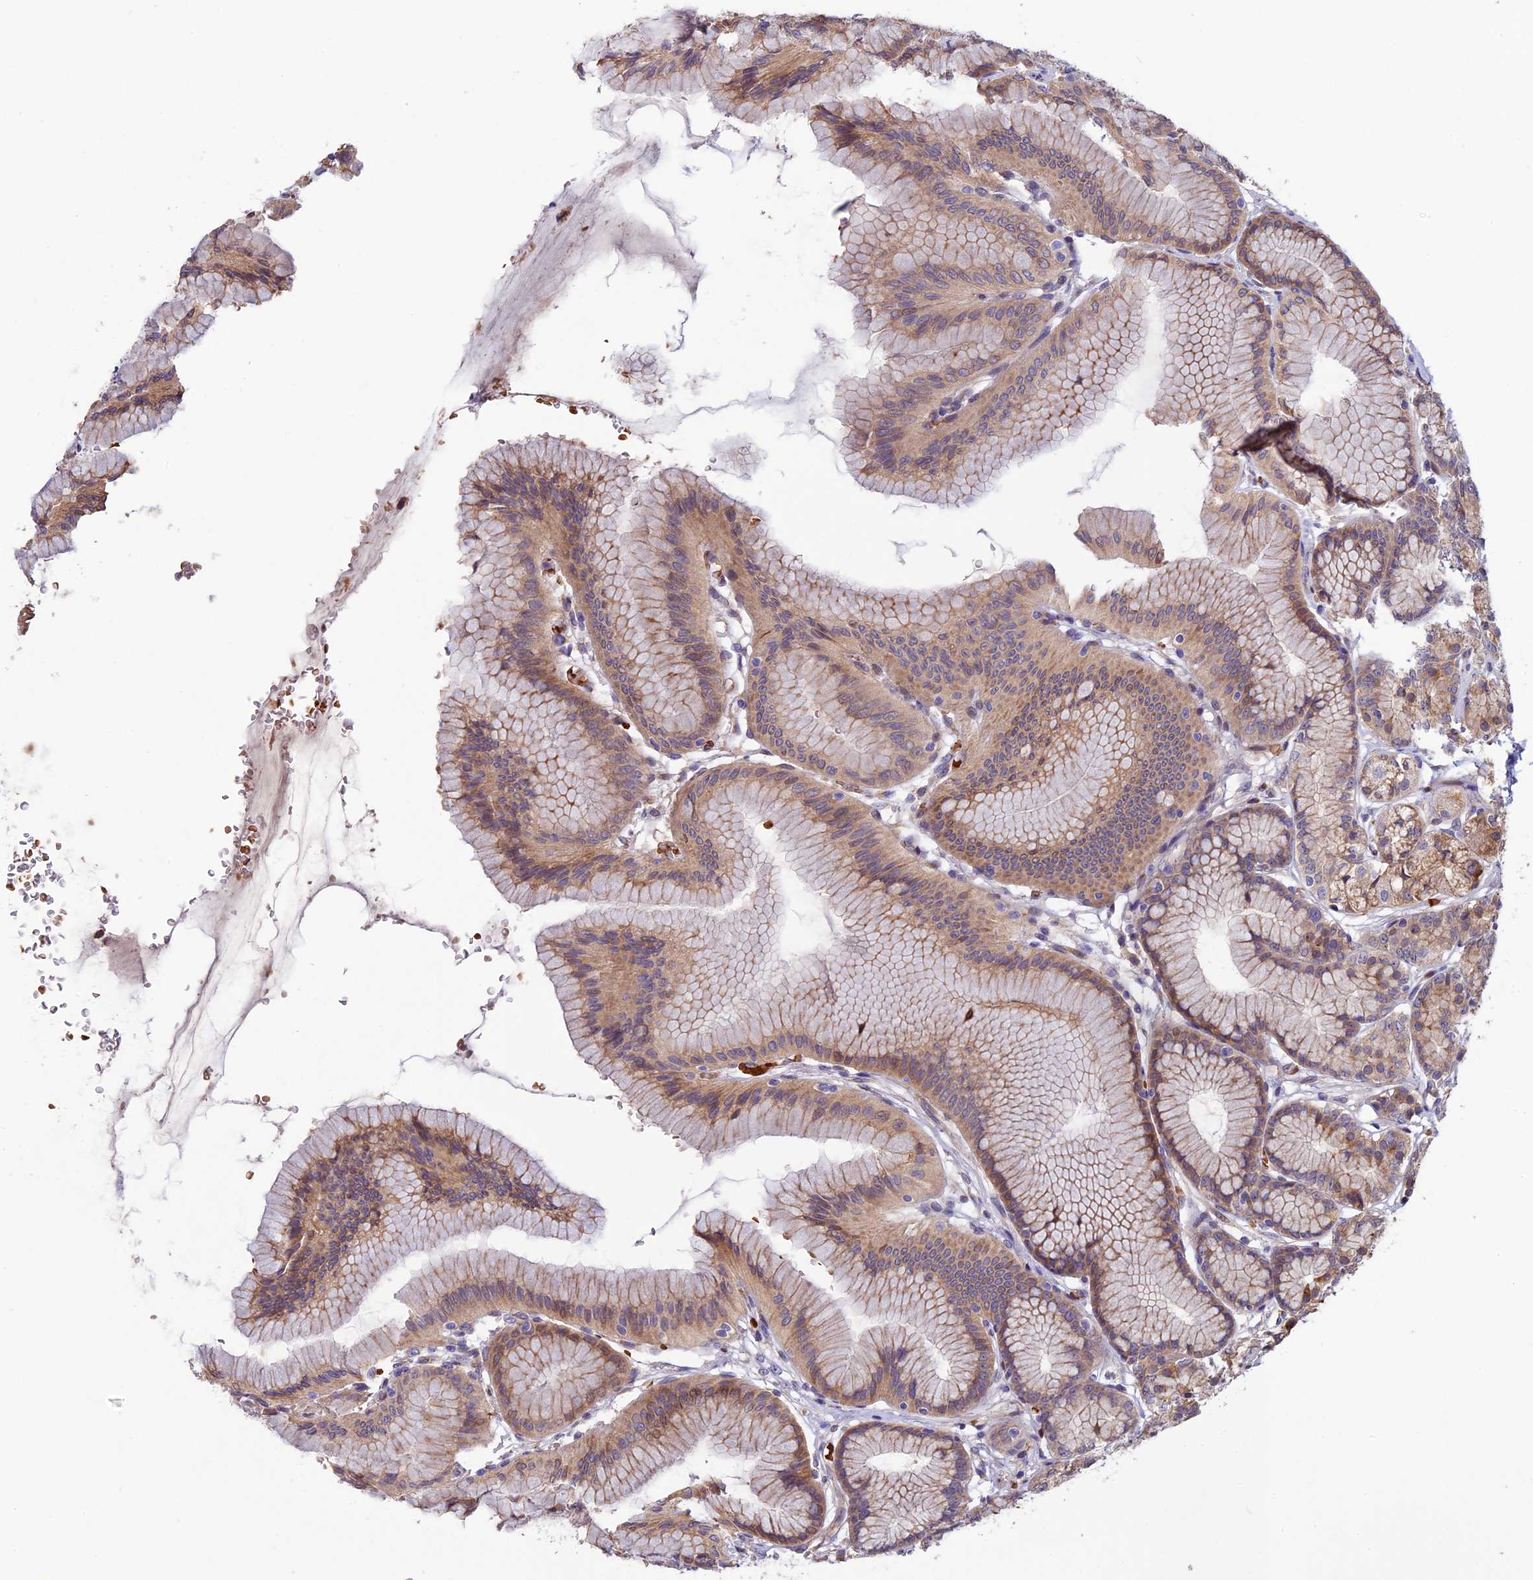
{"staining": {"intensity": "moderate", "quantity": "25%-75%", "location": "cytoplasmic/membranous,nuclear"}, "tissue": "stomach", "cell_type": "Glandular cells", "image_type": "normal", "snomed": [{"axis": "morphology", "description": "Normal tissue, NOS"}, {"axis": "morphology", "description": "Adenocarcinoma, NOS"}, {"axis": "morphology", "description": "Adenocarcinoma, High grade"}, {"axis": "topography", "description": "Stomach, upper"}, {"axis": "topography", "description": "Stomach"}], "caption": "Immunohistochemistry (IHC) staining of normal stomach, which shows medium levels of moderate cytoplasmic/membranous,nuclear staining in about 25%-75% of glandular cells indicating moderate cytoplasmic/membranous,nuclear protein expression. The staining was performed using DAB (3,3'-diaminobenzidine) (brown) for protein detection and nuclei were counterstained in hematoxylin (blue).", "gene": "CCDC9B", "patient": {"sex": "female", "age": 65}}